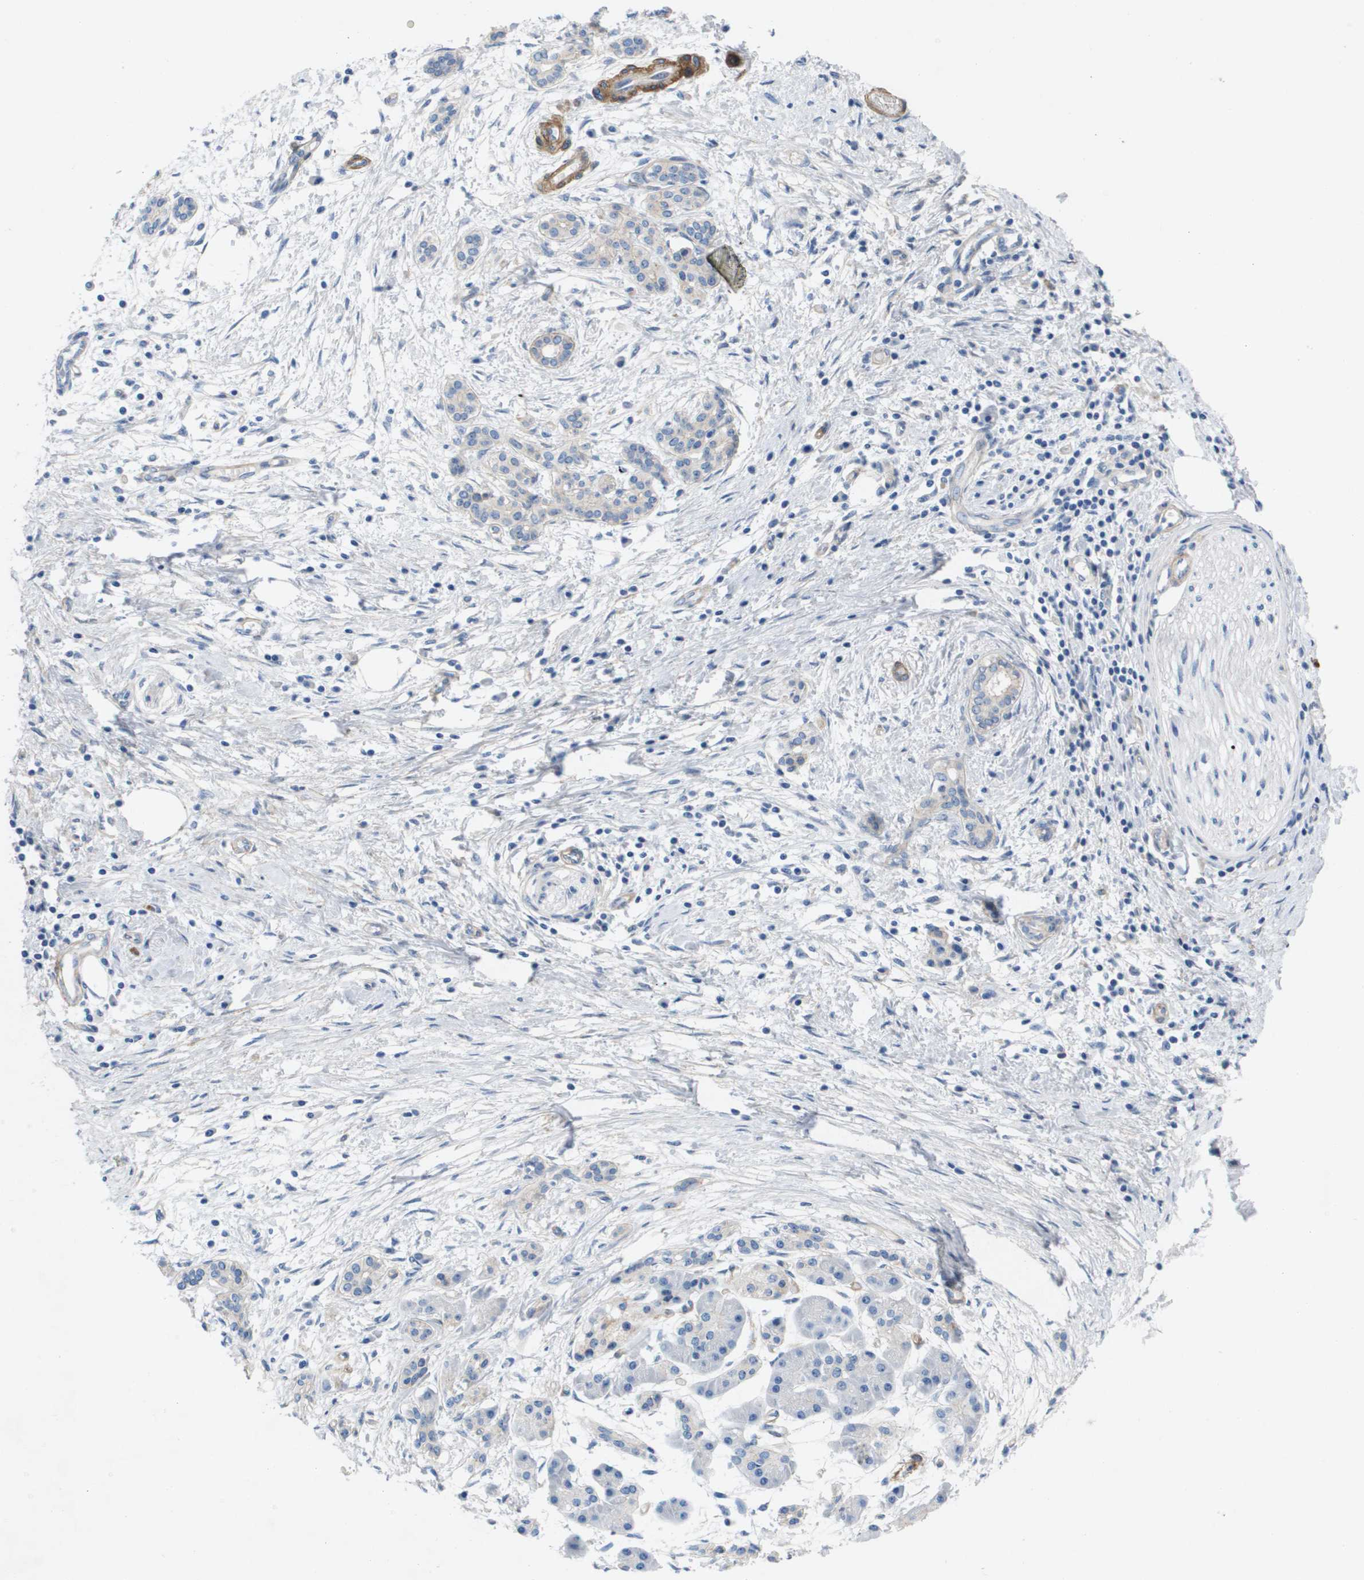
{"staining": {"intensity": "negative", "quantity": "none", "location": "none"}, "tissue": "pancreatic cancer", "cell_type": "Tumor cells", "image_type": "cancer", "snomed": [{"axis": "morphology", "description": "Adenocarcinoma, NOS"}, {"axis": "topography", "description": "Pancreas"}], "caption": "A histopathology image of pancreatic cancer stained for a protein shows no brown staining in tumor cells. Nuclei are stained in blue.", "gene": "LPP", "patient": {"sex": "female", "age": 70}}